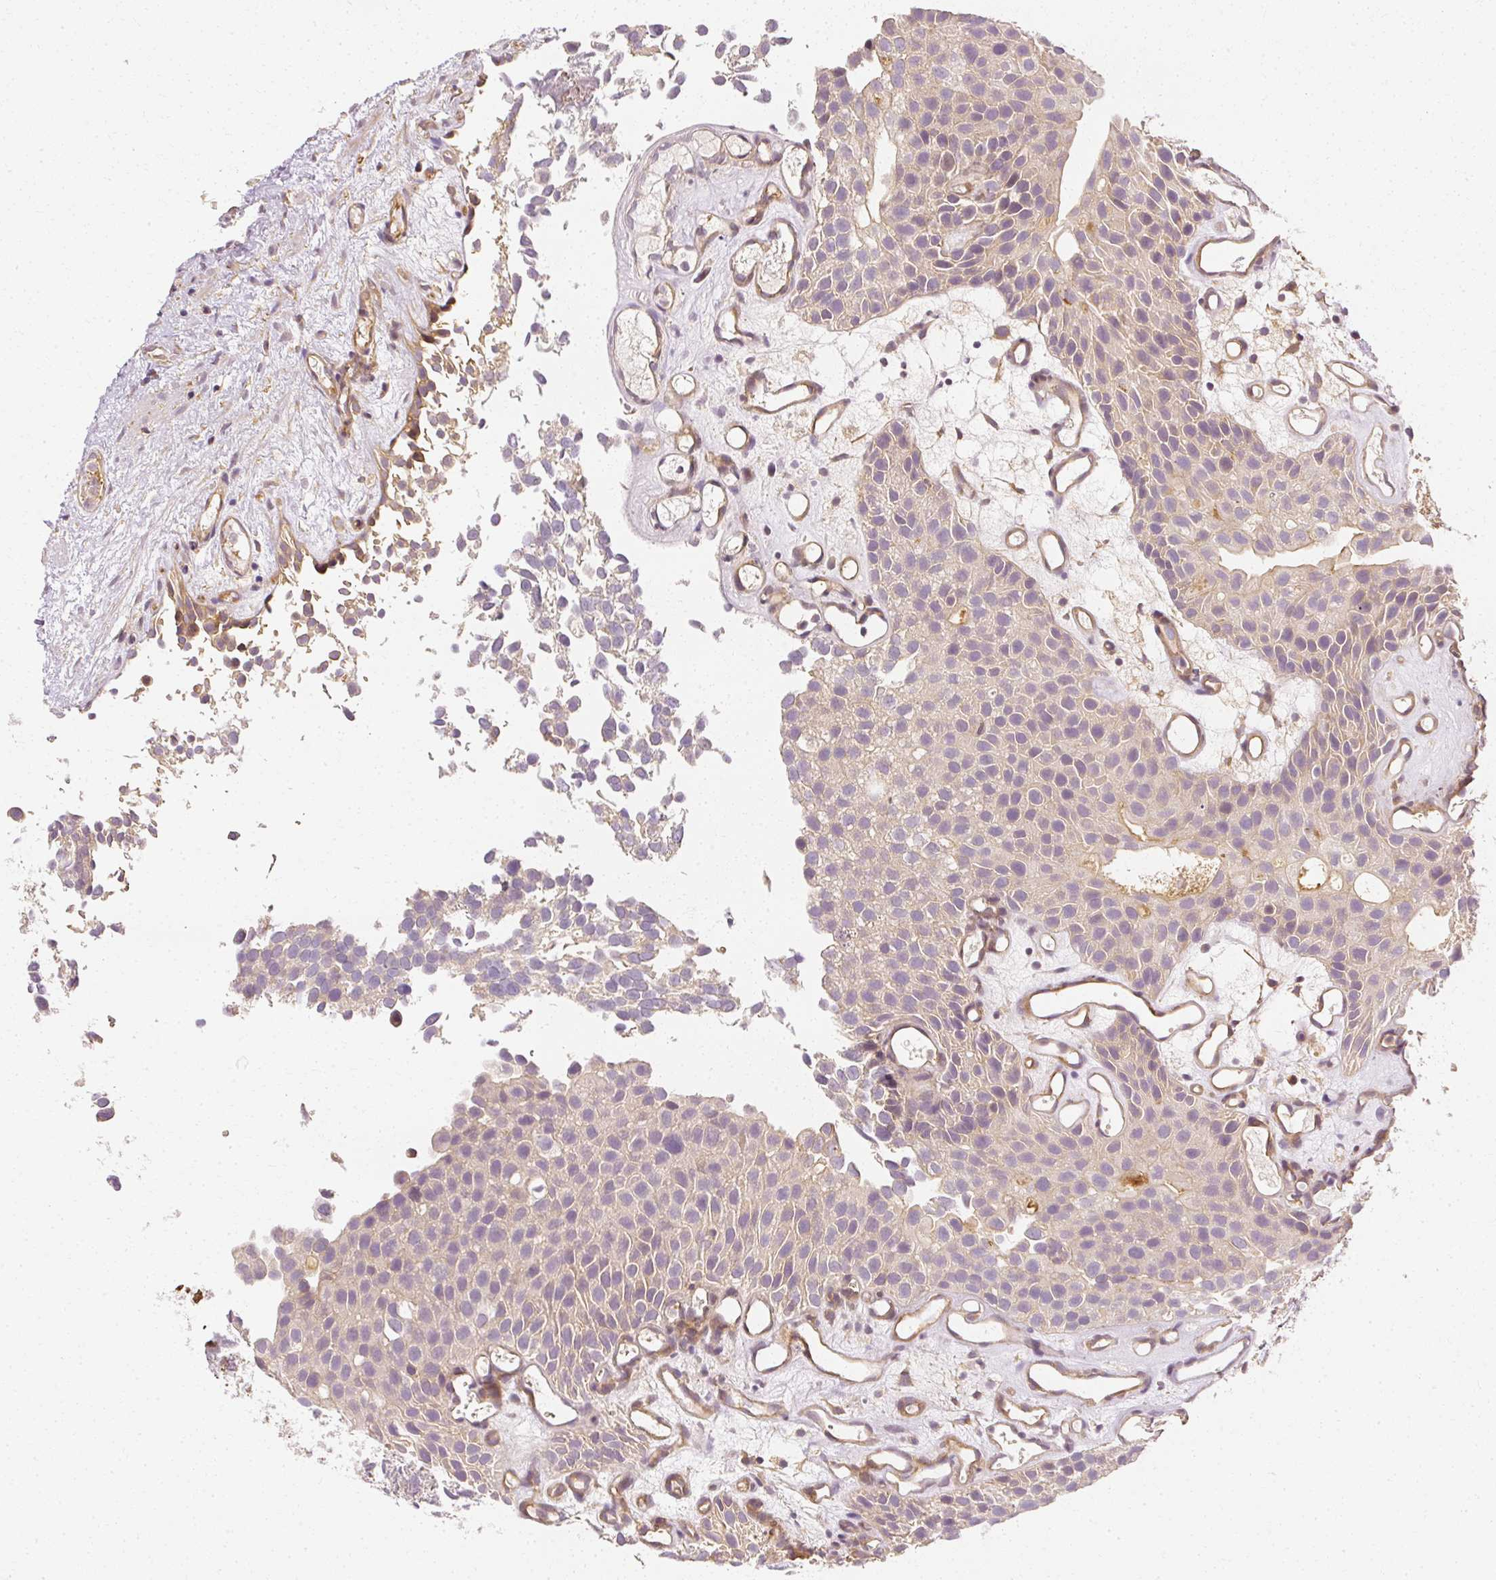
{"staining": {"intensity": "weak", "quantity": "<25%", "location": "cytoplasmic/membranous,nuclear"}, "tissue": "urothelial cancer", "cell_type": "Tumor cells", "image_type": "cancer", "snomed": [{"axis": "morphology", "description": "Urothelial carcinoma, Low grade"}, {"axis": "topography", "description": "Urinary bladder"}], "caption": "Immunohistochemistry (IHC) histopathology image of urothelial cancer stained for a protein (brown), which demonstrates no expression in tumor cells. Nuclei are stained in blue.", "gene": "GNAQ", "patient": {"sex": "male", "age": 88}}